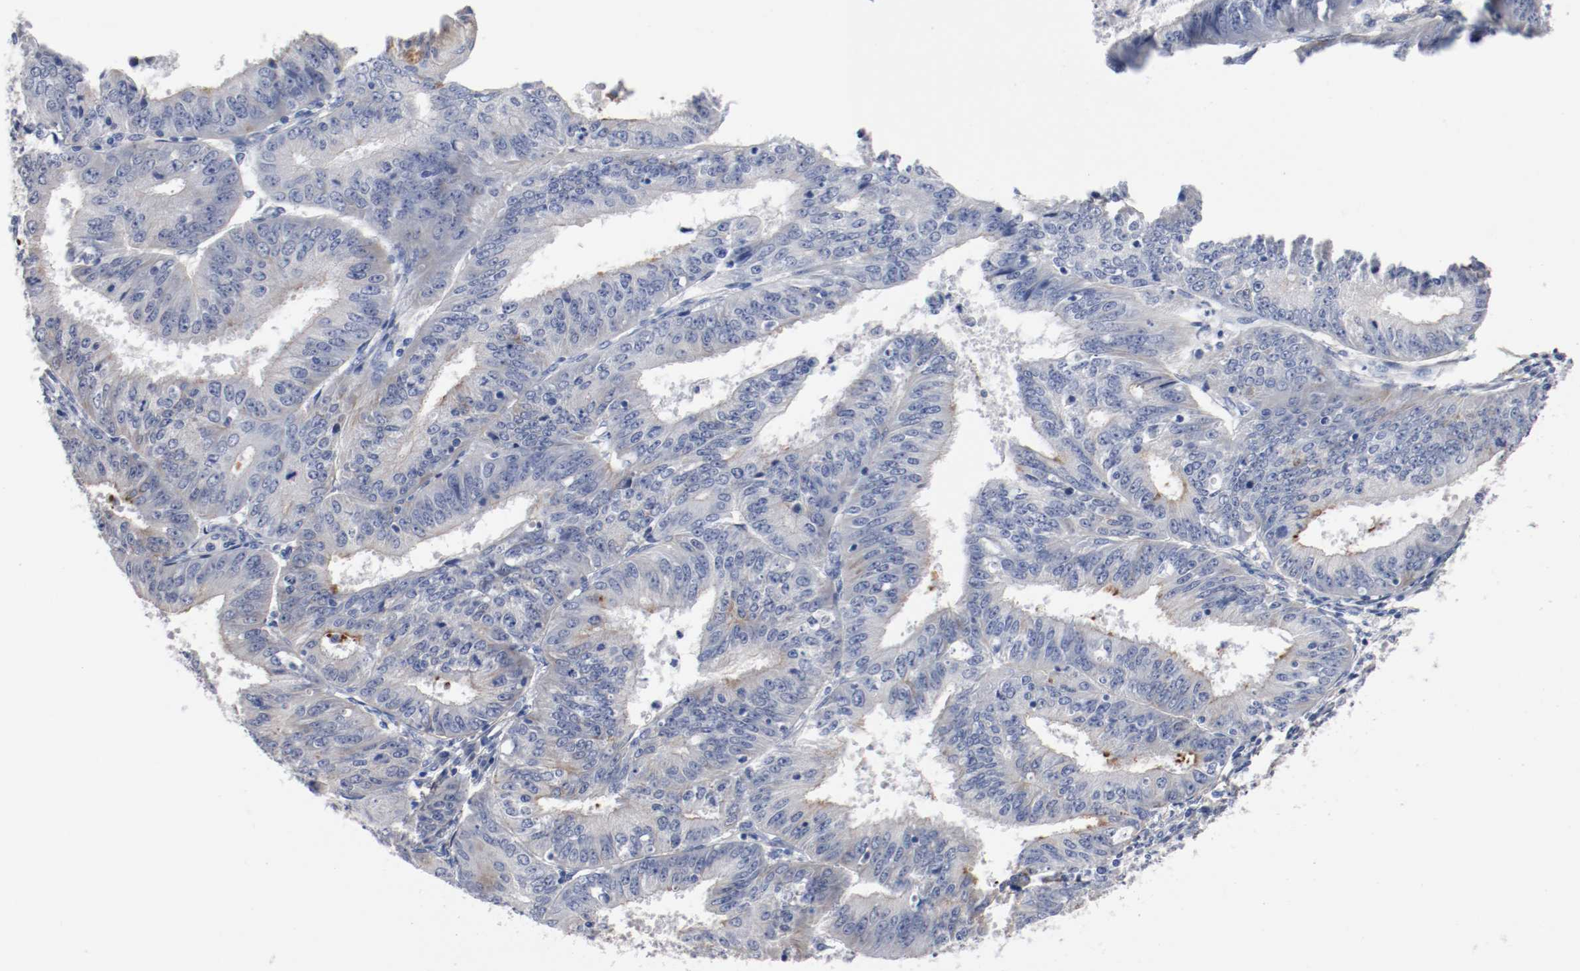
{"staining": {"intensity": "moderate", "quantity": "<25%", "location": "cytoplasmic/membranous"}, "tissue": "endometrial cancer", "cell_type": "Tumor cells", "image_type": "cancer", "snomed": [{"axis": "morphology", "description": "Adenocarcinoma, NOS"}, {"axis": "topography", "description": "Endometrium"}], "caption": "Endometrial adenocarcinoma tissue demonstrates moderate cytoplasmic/membranous staining in approximately <25% of tumor cells, visualized by immunohistochemistry.", "gene": "TNC", "patient": {"sex": "female", "age": 42}}